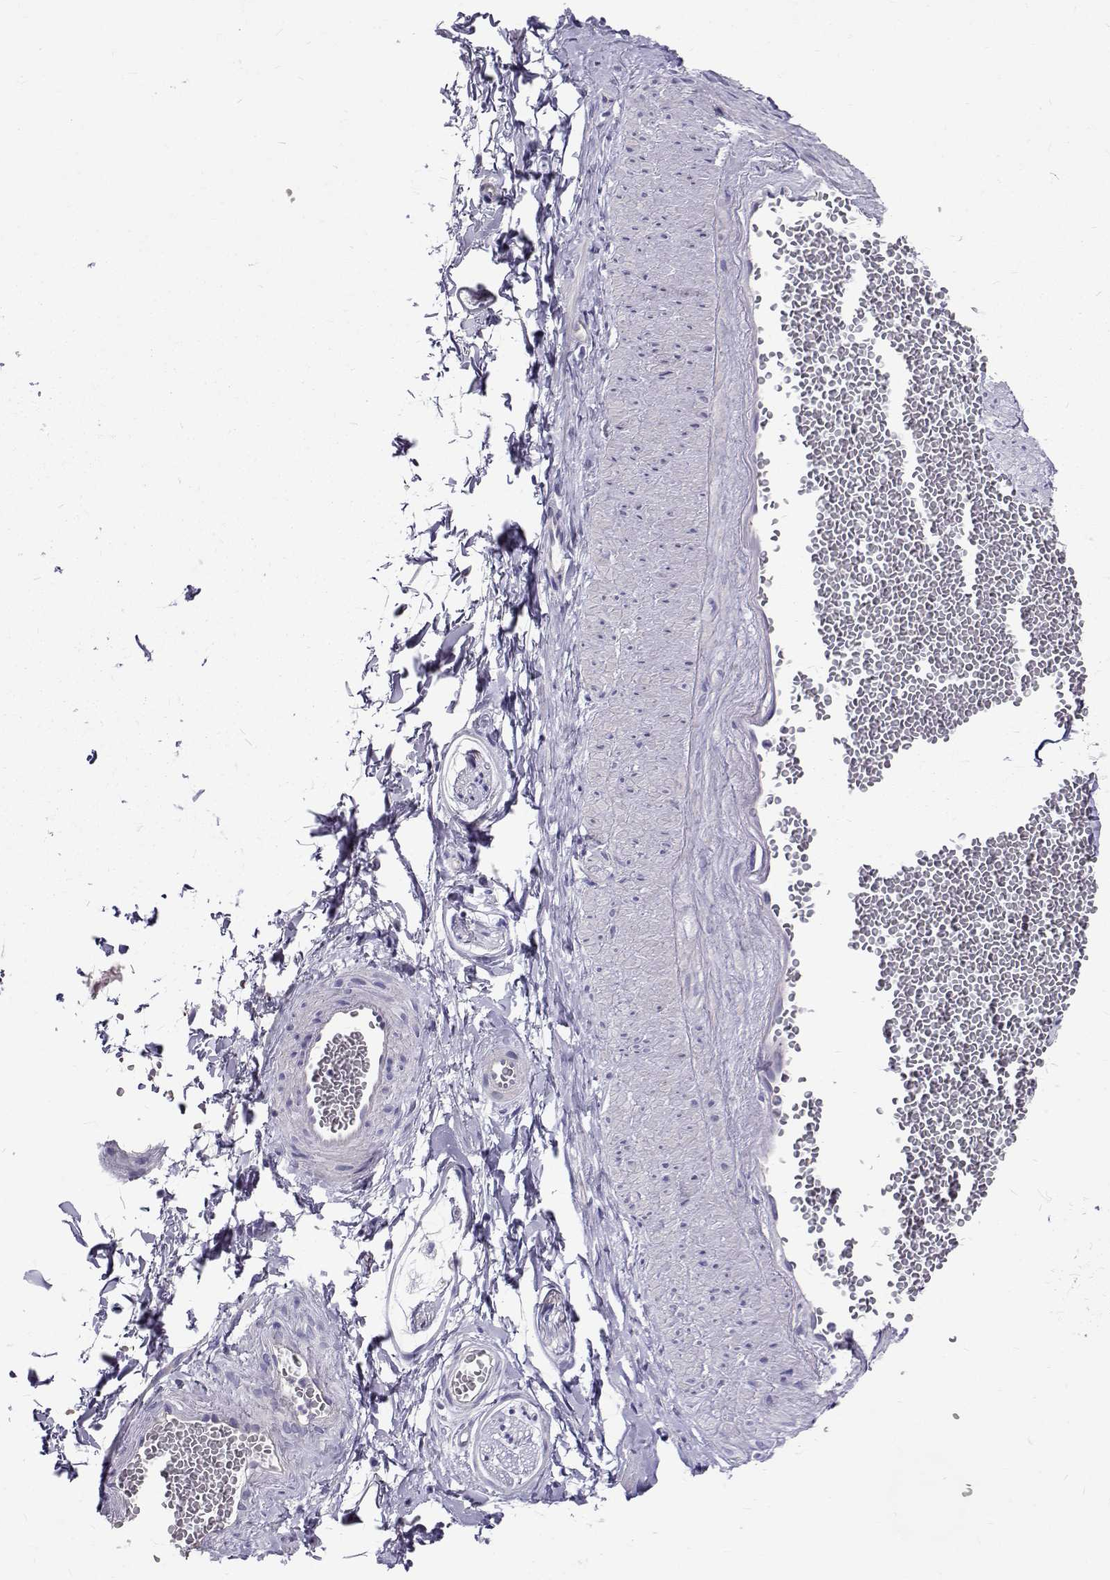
{"staining": {"intensity": "negative", "quantity": "none", "location": "none"}, "tissue": "adipose tissue", "cell_type": "Adipocytes", "image_type": "normal", "snomed": [{"axis": "morphology", "description": "Normal tissue, NOS"}, {"axis": "topography", "description": "Smooth muscle"}, {"axis": "topography", "description": "Peripheral nerve tissue"}], "caption": "Immunohistochemistry (IHC) of unremarkable human adipose tissue displays no staining in adipocytes.", "gene": "IGSF1", "patient": {"sex": "male", "age": 22}}